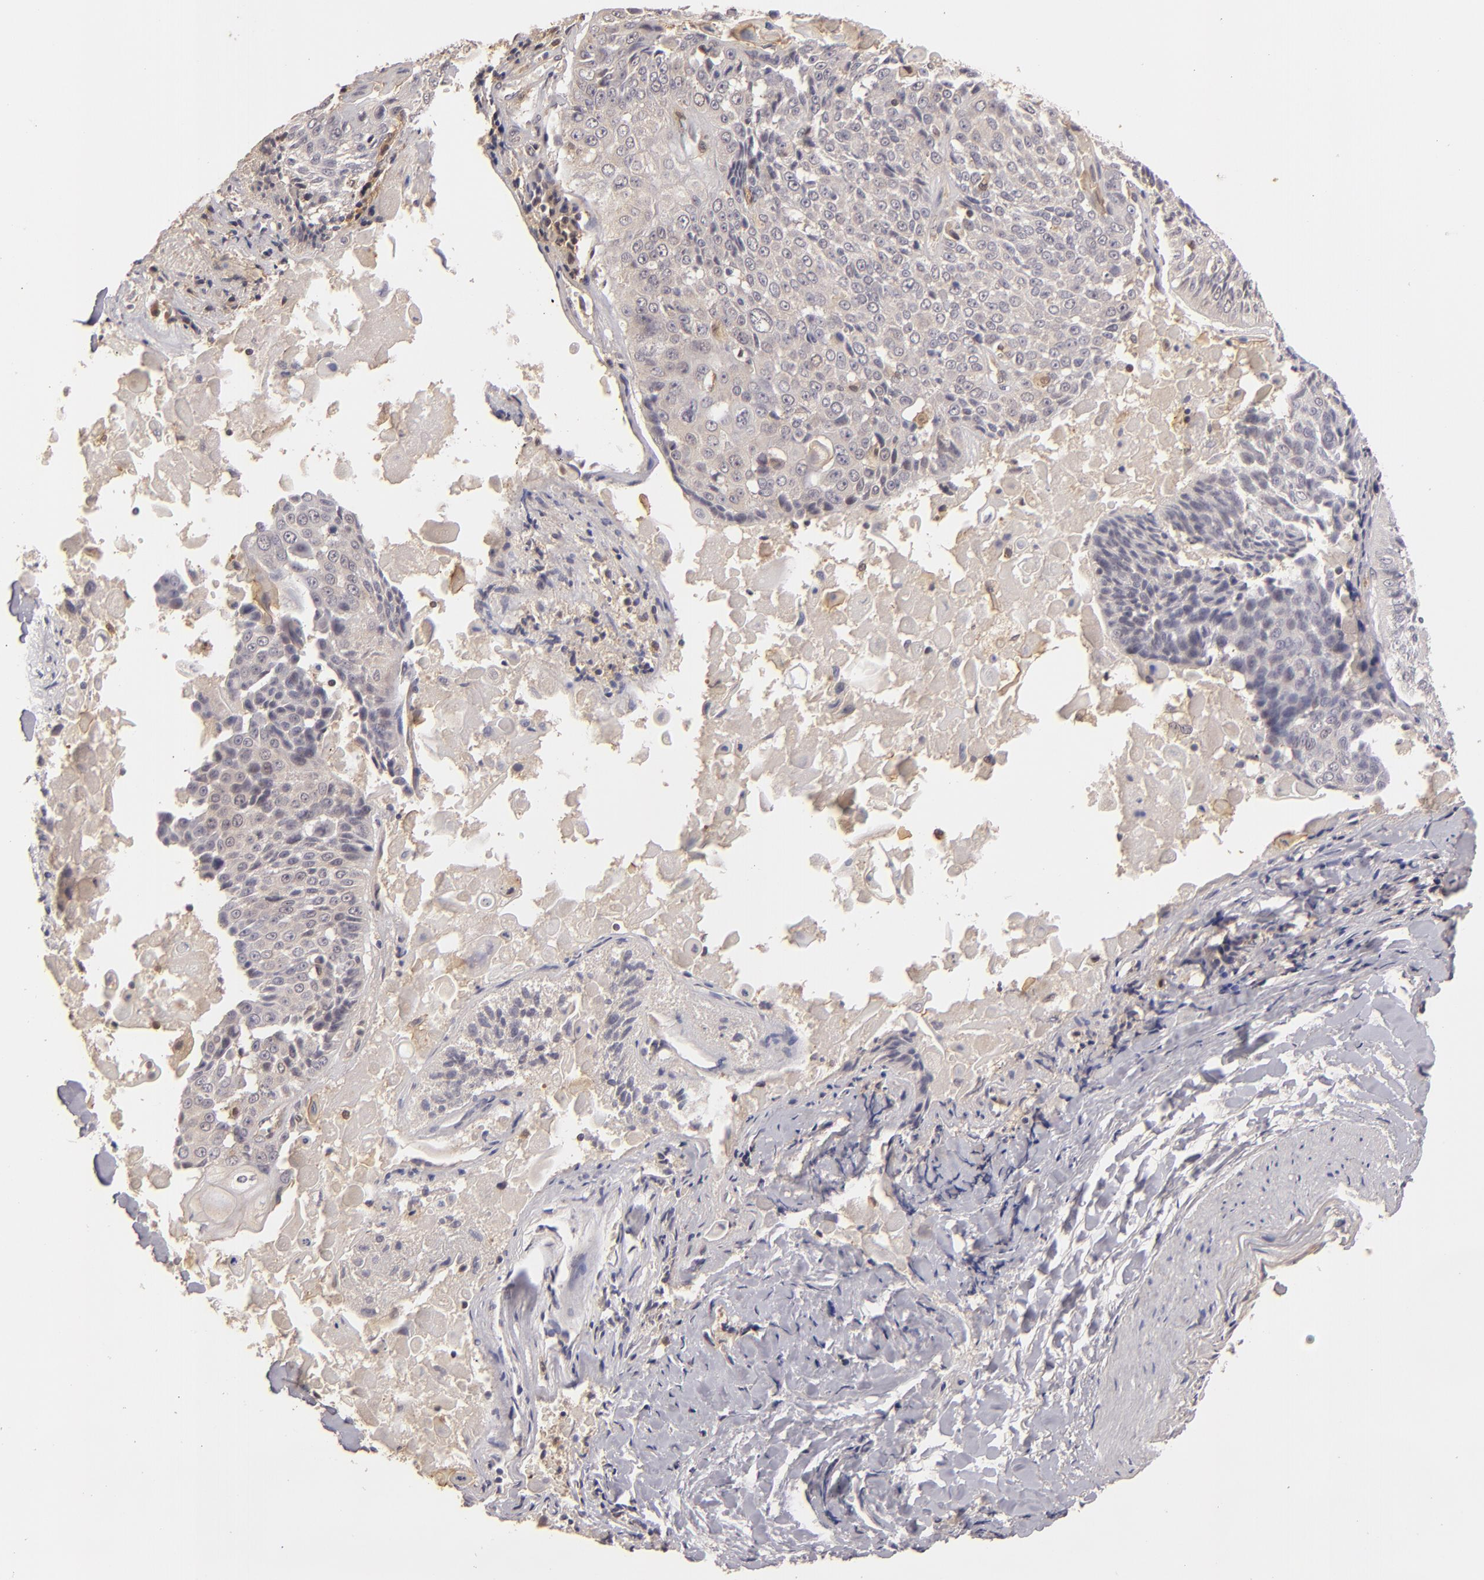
{"staining": {"intensity": "moderate", "quantity": ">75%", "location": "cytoplasmic/membranous"}, "tissue": "lung cancer", "cell_type": "Tumor cells", "image_type": "cancer", "snomed": [{"axis": "morphology", "description": "Adenocarcinoma, NOS"}, {"axis": "topography", "description": "Lung"}], "caption": "Immunohistochemistry (IHC) staining of lung adenocarcinoma, which displays medium levels of moderate cytoplasmic/membranous positivity in about >75% of tumor cells indicating moderate cytoplasmic/membranous protein expression. The staining was performed using DAB (3,3'-diaminobenzidine) (brown) for protein detection and nuclei were counterstained in hematoxylin (blue).", "gene": "PRKCD", "patient": {"sex": "male", "age": 60}}